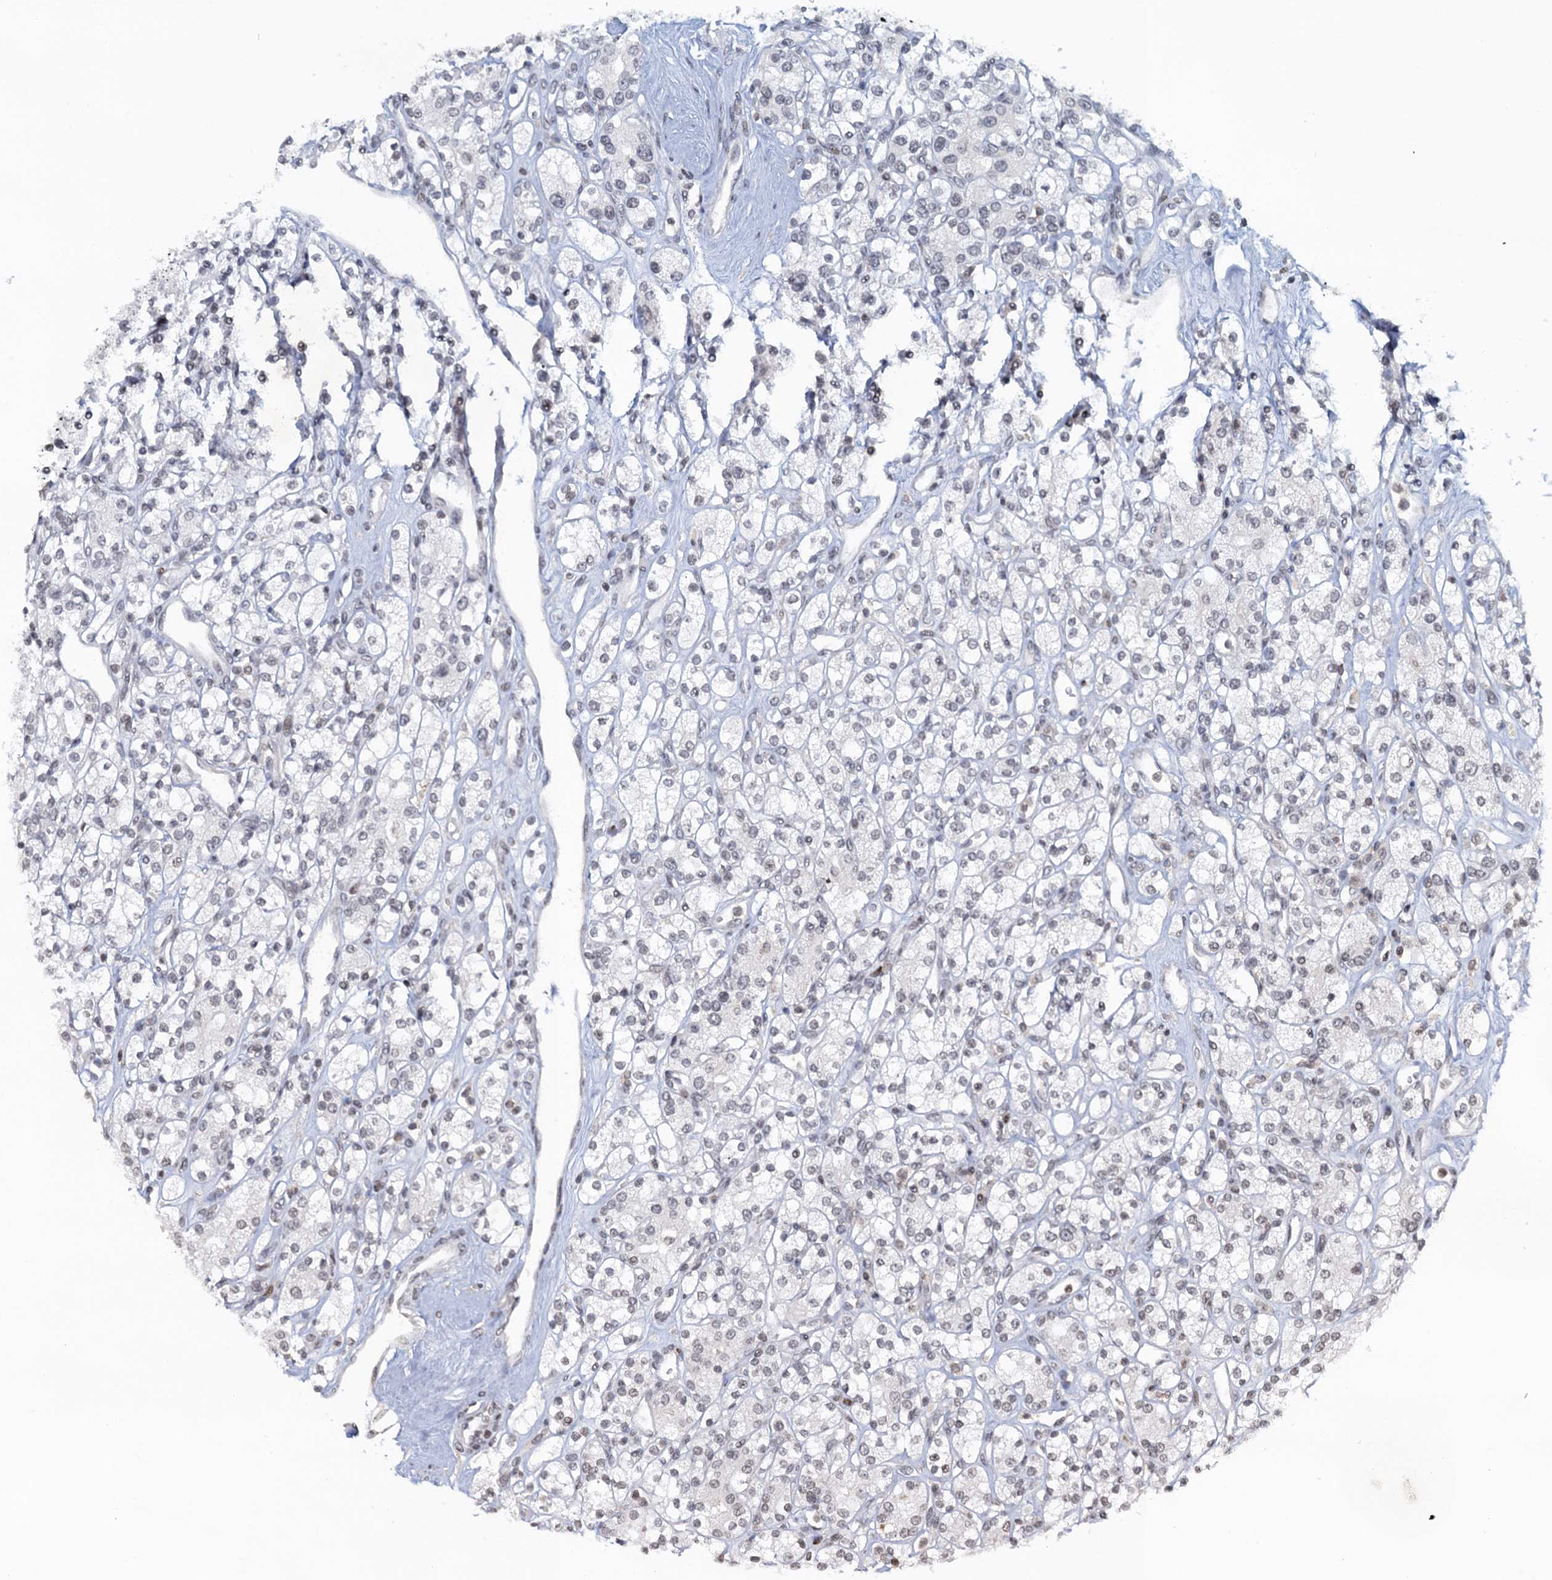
{"staining": {"intensity": "negative", "quantity": "none", "location": "none"}, "tissue": "renal cancer", "cell_type": "Tumor cells", "image_type": "cancer", "snomed": [{"axis": "morphology", "description": "Adenocarcinoma, NOS"}, {"axis": "topography", "description": "Kidney"}], "caption": "Human renal adenocarcinoma stained for a protein using IHC demonstrates no positivity in tumor cells.", "gene": "FYB1", "patient": {"sex": "male", "age": 77}}